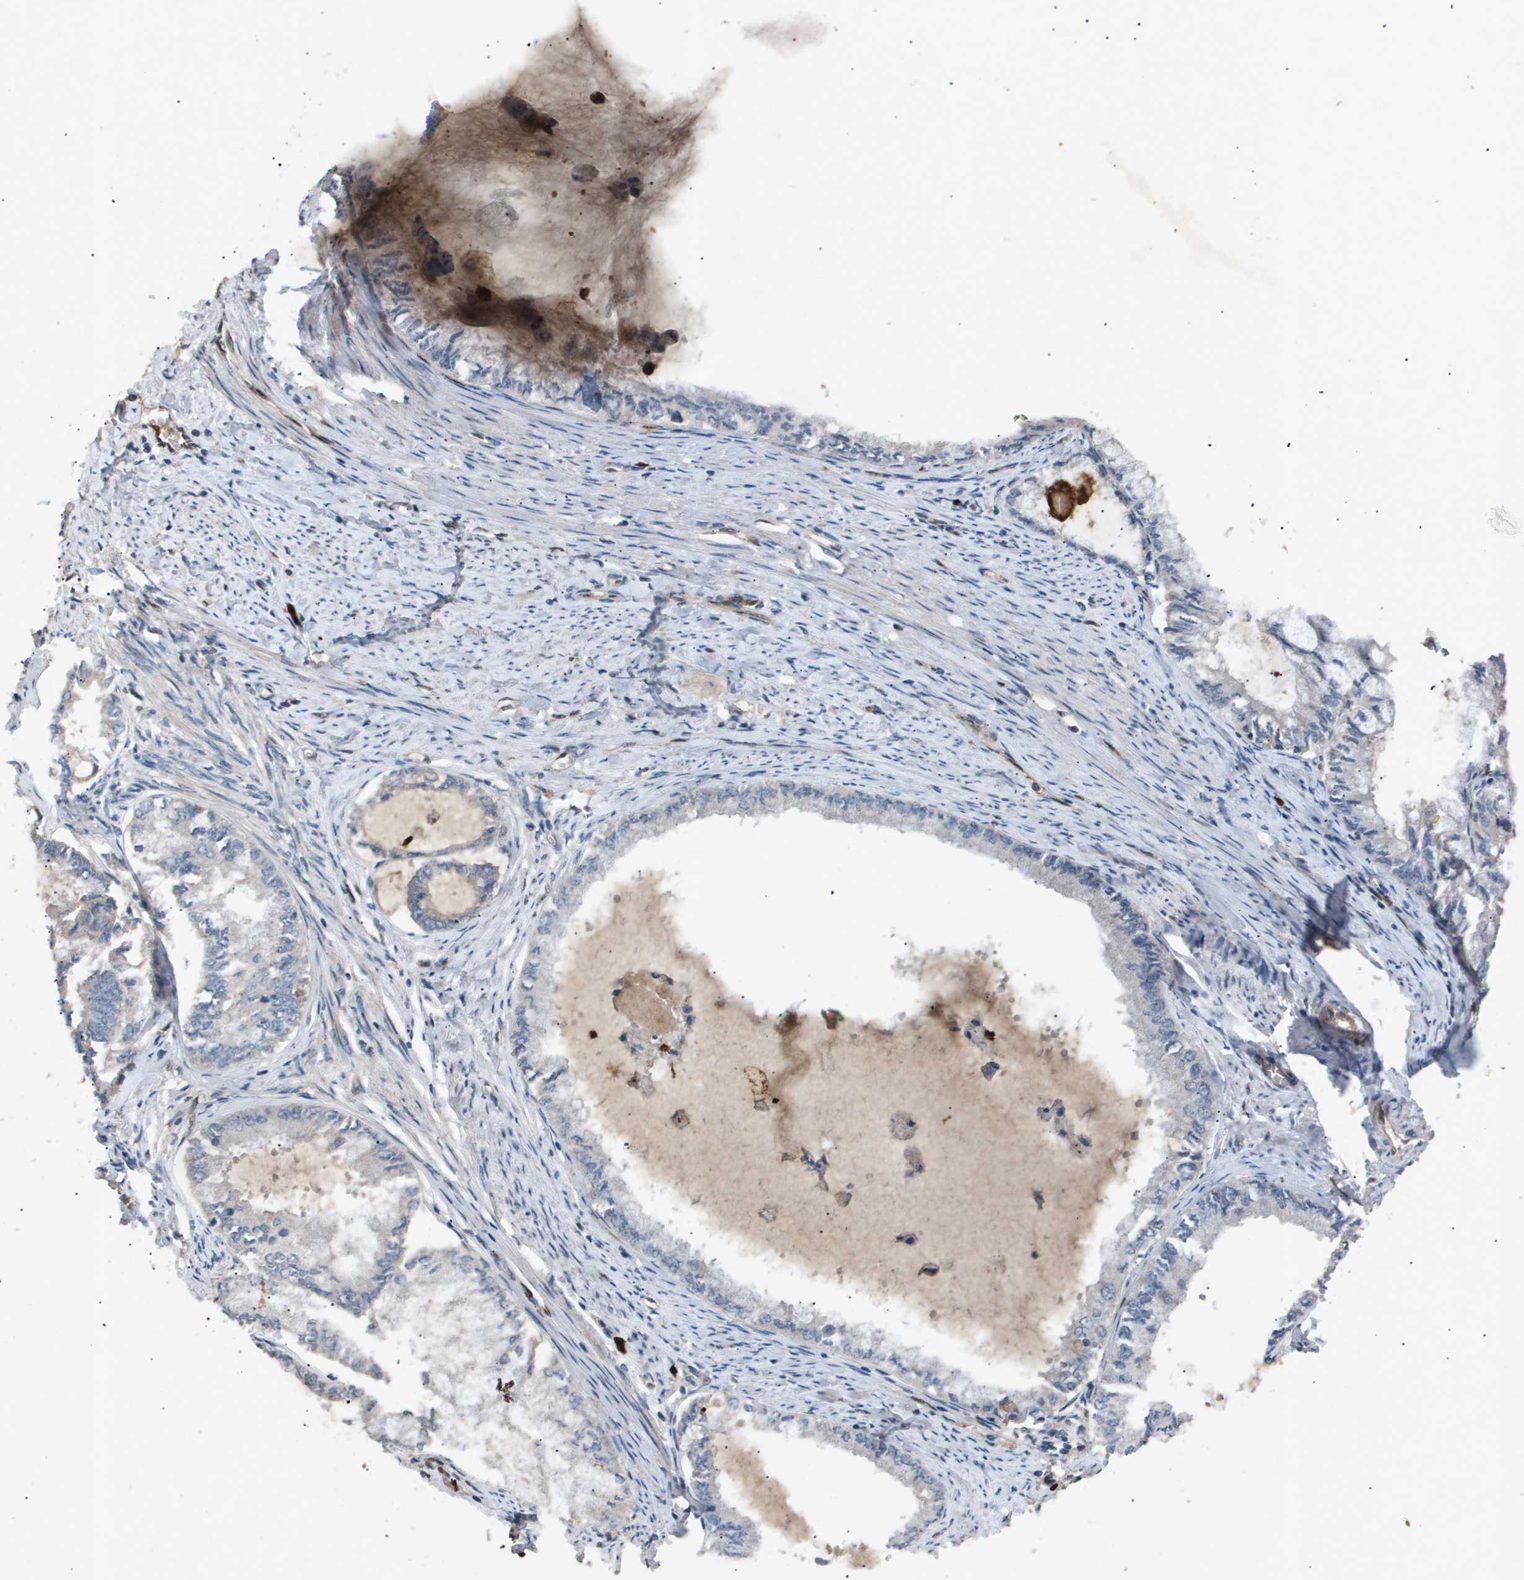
{"staining": {"intensity": "negative", "quantity": "none", "location": "none"}, "tissue": "endometrial cancer", "cell_type": "Tumor cells", "image_type": "cancer", "snomed": [{"axis": "morphology", "description": "Adenocarcinoma, NOS"}, {"axis": "topography", "description": "Endometrium"}], "caption": "IHC histopathology image of human adenocarcinoma (endometrial) stained for a protein (brown), which reveals no positivity in tumor cells. Nuclei are stained in blue.", "gene": "ERG", "patient": {"sex": "female", "age": 86}}